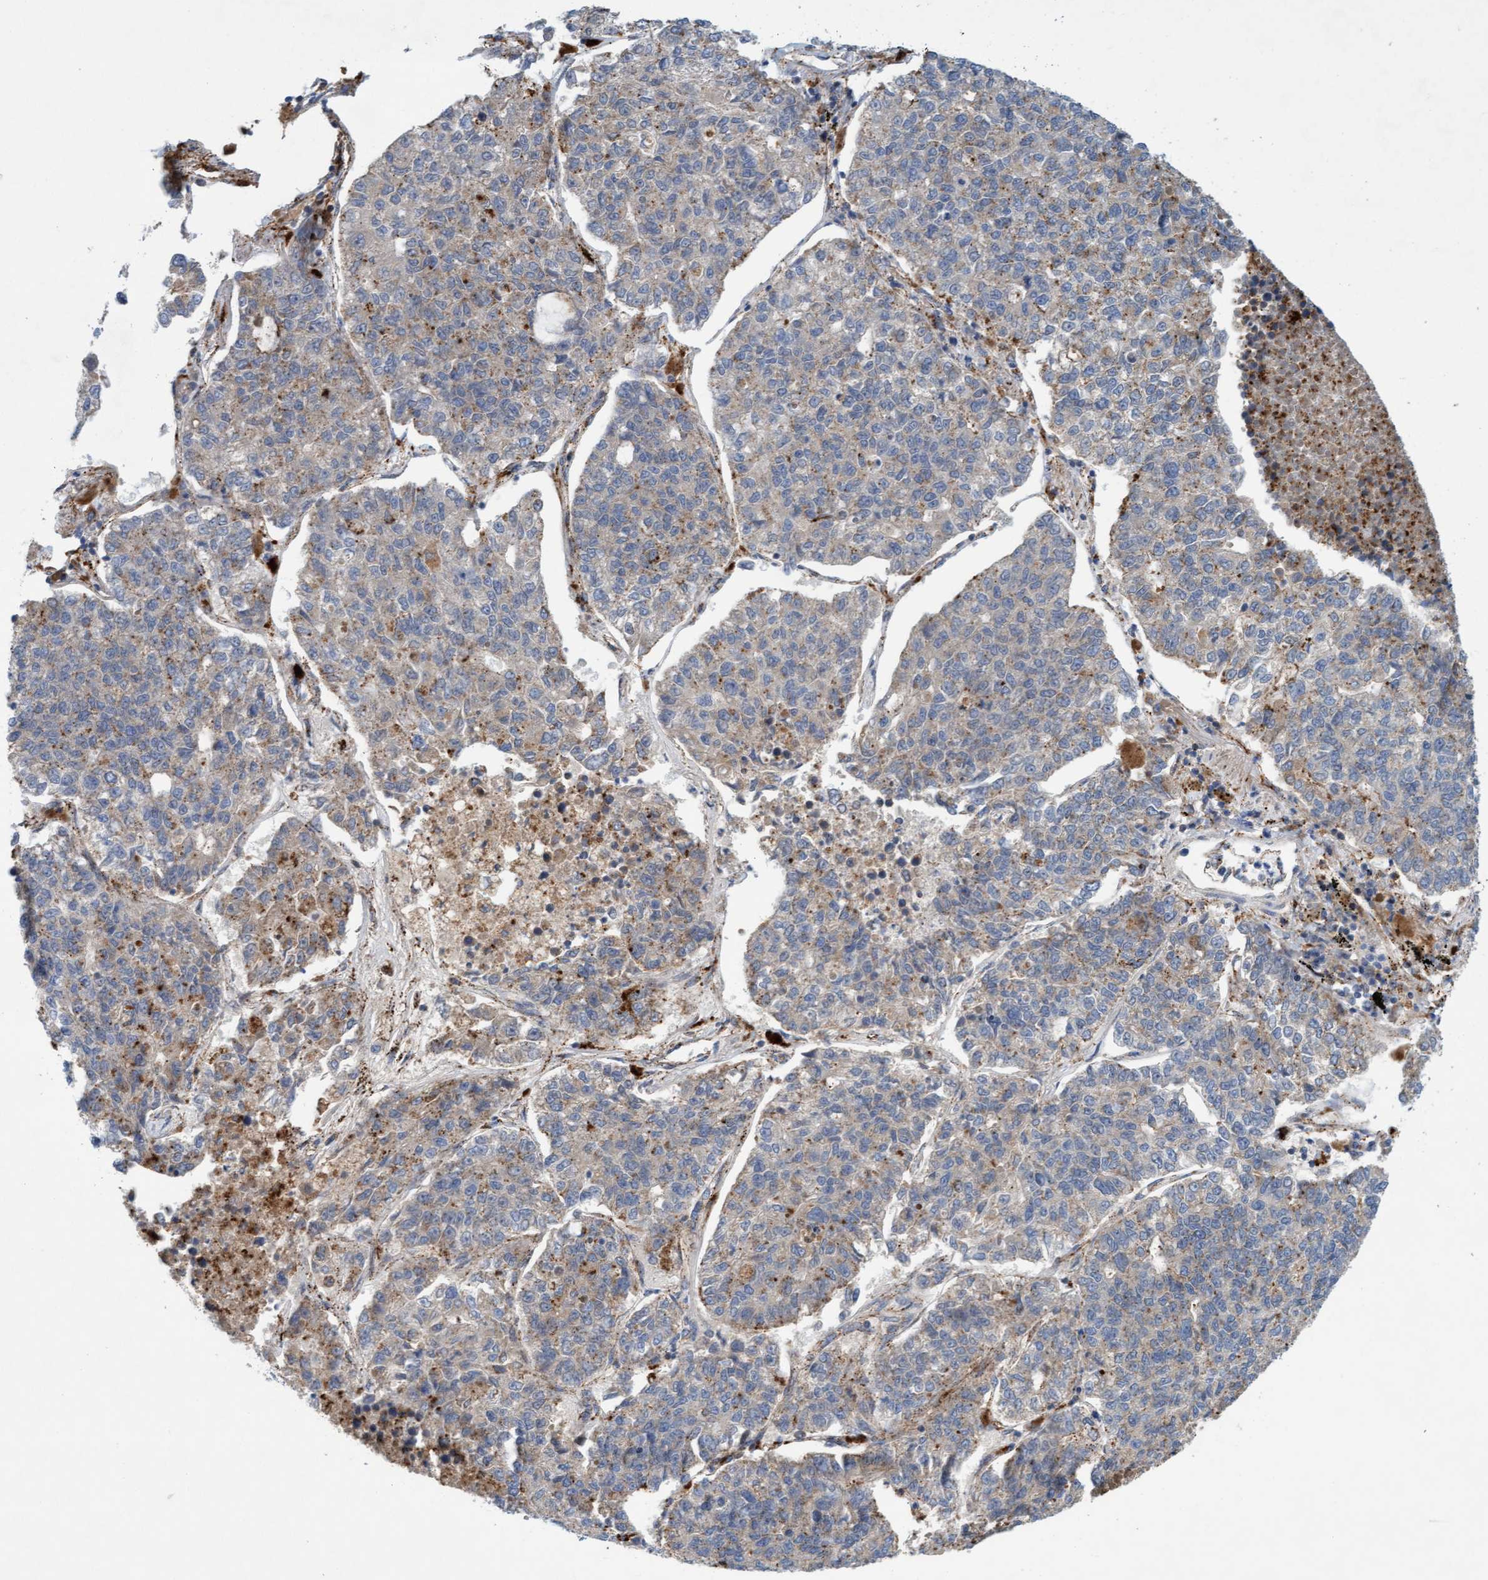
{"staining": {"intensity": "moderate", "quantity": "25%-75%", "location": "cytoplasmic/membranous"}, "tissue": "lung cancer", "cell_type": "Tumor cells", "image_type": "cancer", "snomed": [{"axis": "morphology", "description": "Adenocarcinoma, NOS"}, {"axis": "topography", "description": "Lung"}], "caption": "Lung adenocarcinoma stained with immunohistochemistry (IHC) demonstrates moderate cytoplasmic/membranous staining in about 25%-75% of tumor cells.", "gene": "SGSH", "patient": {"sex": "male", "age": 49}}